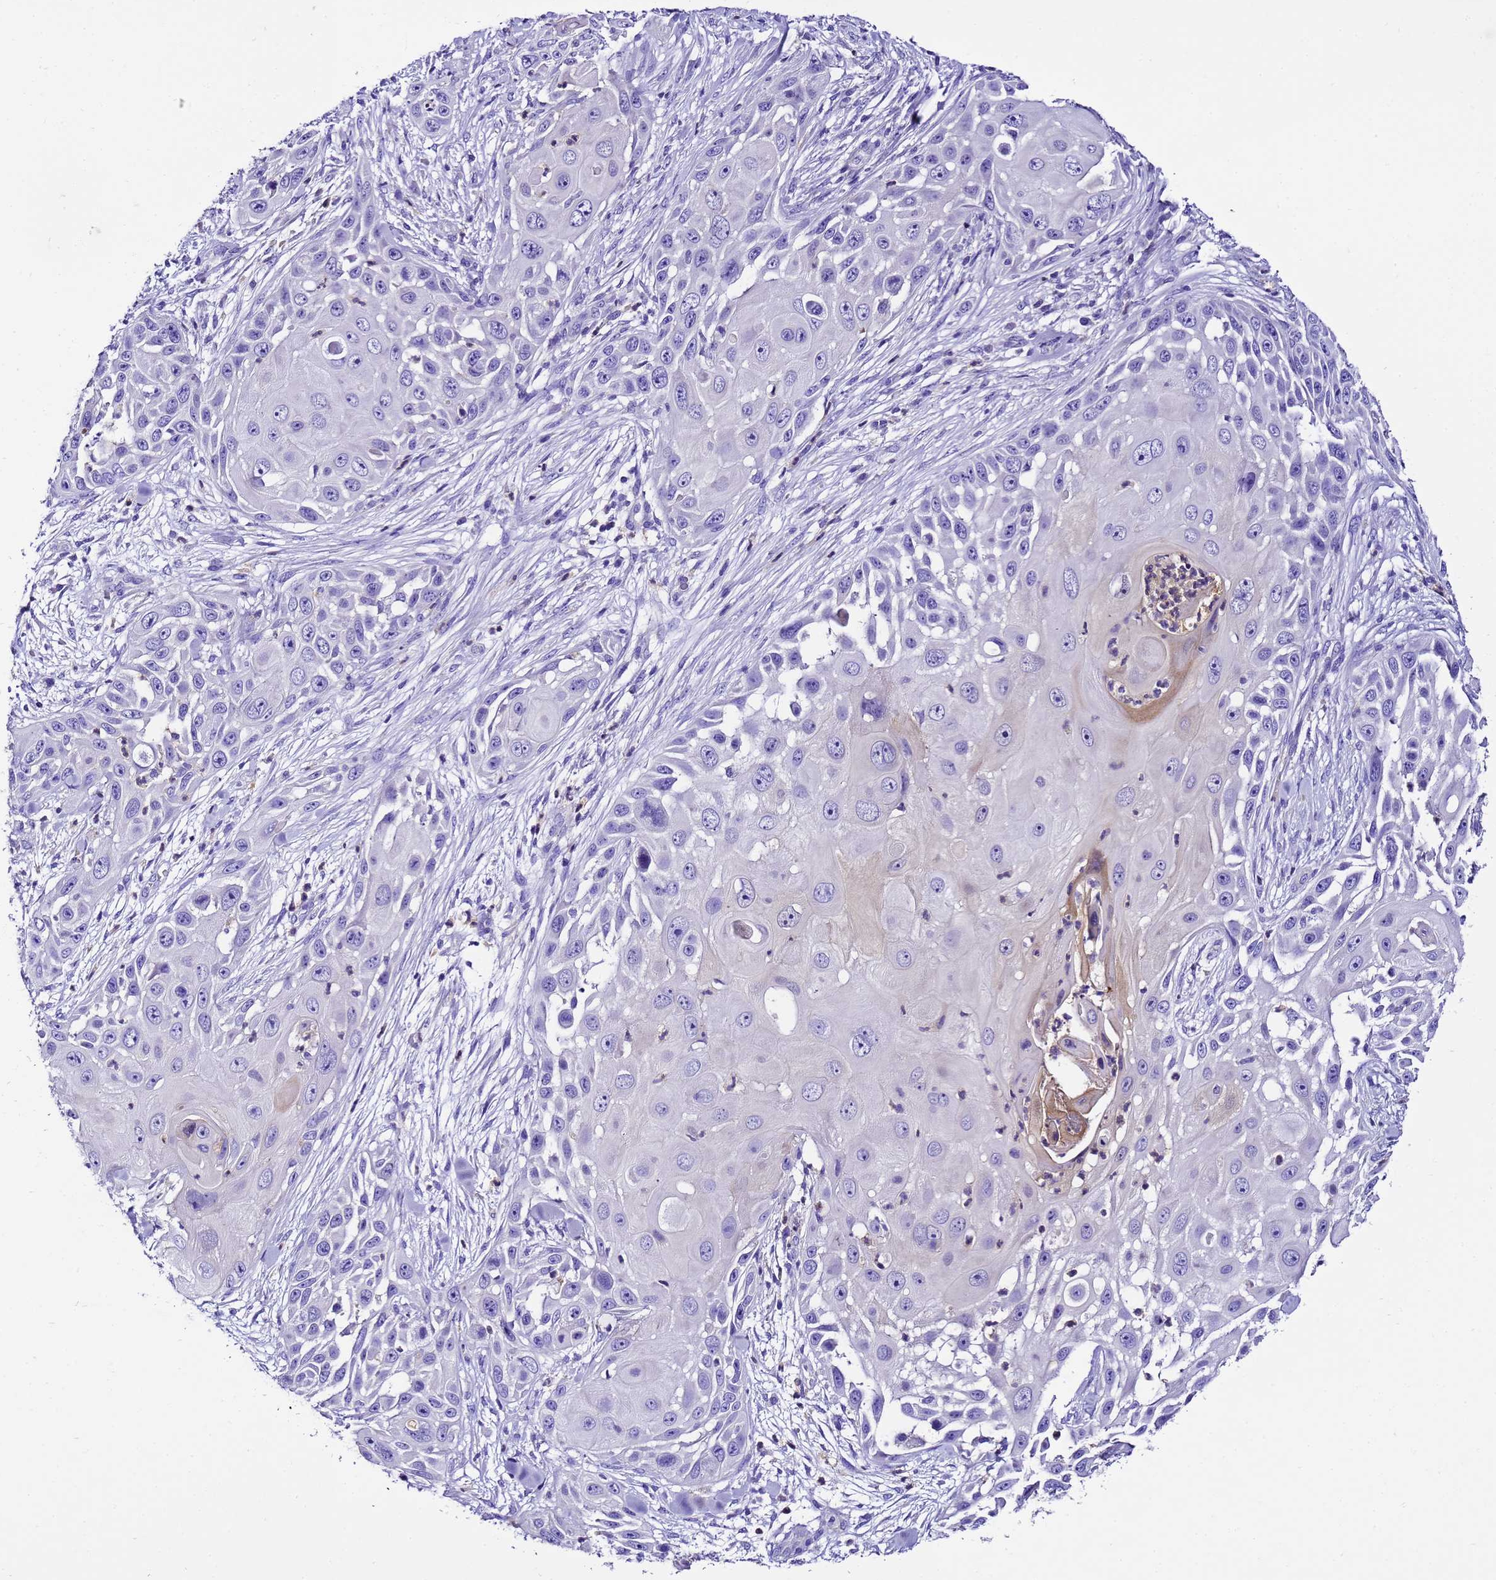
{"staining": {"intensity": "negative", "quantity": "none", "location": "none"}, "tissue": "skin cancer", "cell_type": "Tumor cells", "image_type": "cancer", "snomed": [{"axis": "morphology", "description": "Squamous cell carcinoma, NOS"}, {"axis": "topography", "description": "Skin"}], "caption": "Image shows no protein positivity in tumor cells of skin cancer tissue.", "gene": "UGT2A1", "patient": {"sex": "female", "age": 44}}